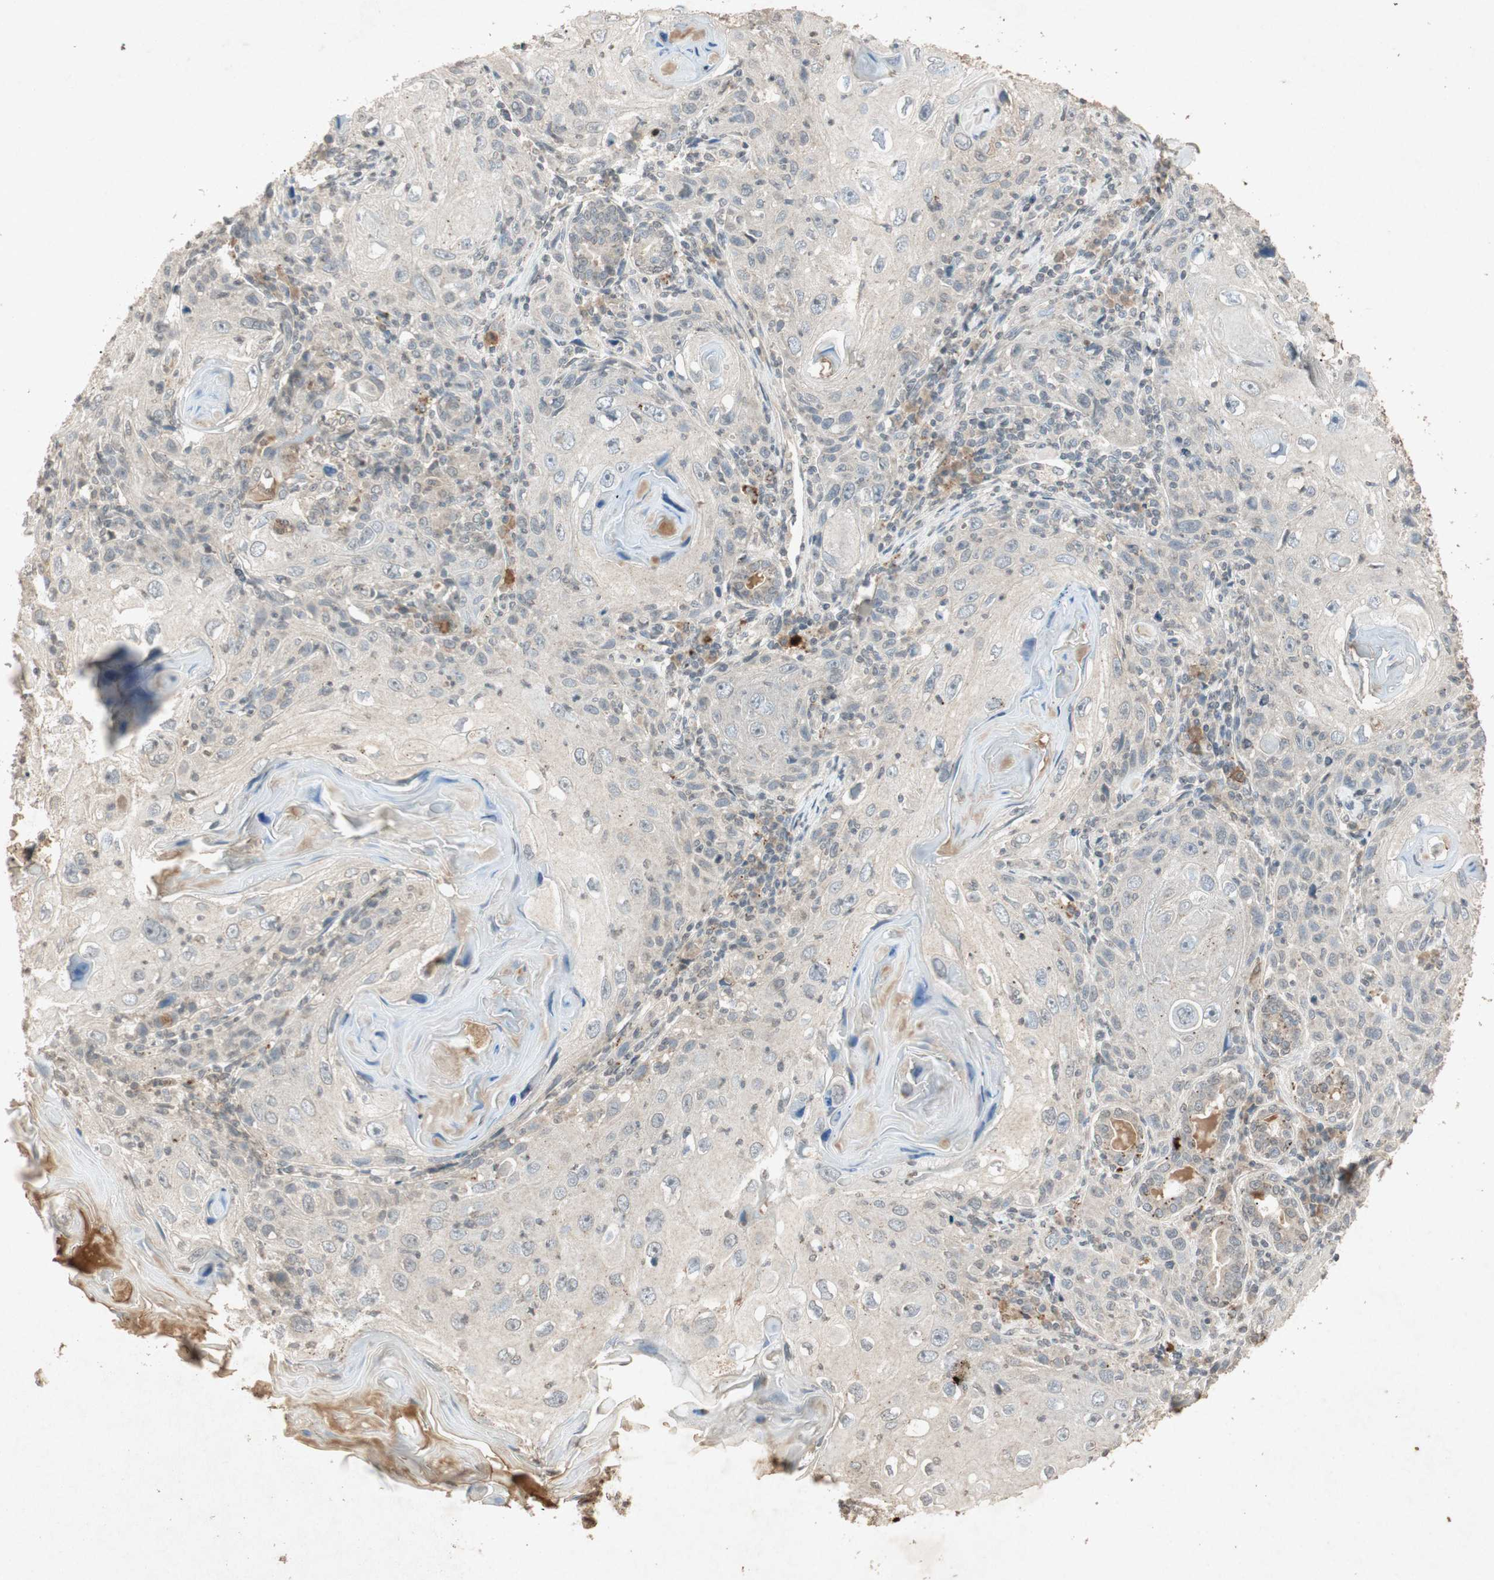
{"staining": {"intensity": "weak", "quantity": ">75%", "location": "cytoplasmic/membranous"}, "tissue": "skin cancer", "cell_type": "Tumor cells", "image_type": "cancer", "snomed": [{"axis": "morphology", "description": "Squamous cell carcinoma, NOS"}, {"axis": "topography", "description": "Skin"}], "caption": "Immunohistochemical staining of human skin squamous cell carcinoma reveals weak cytoplasmic/membranous protein staining in approximately >75% of tumor cells.", "gene": "MSRB1", "patient": {"sex": "female", "age": 88}}